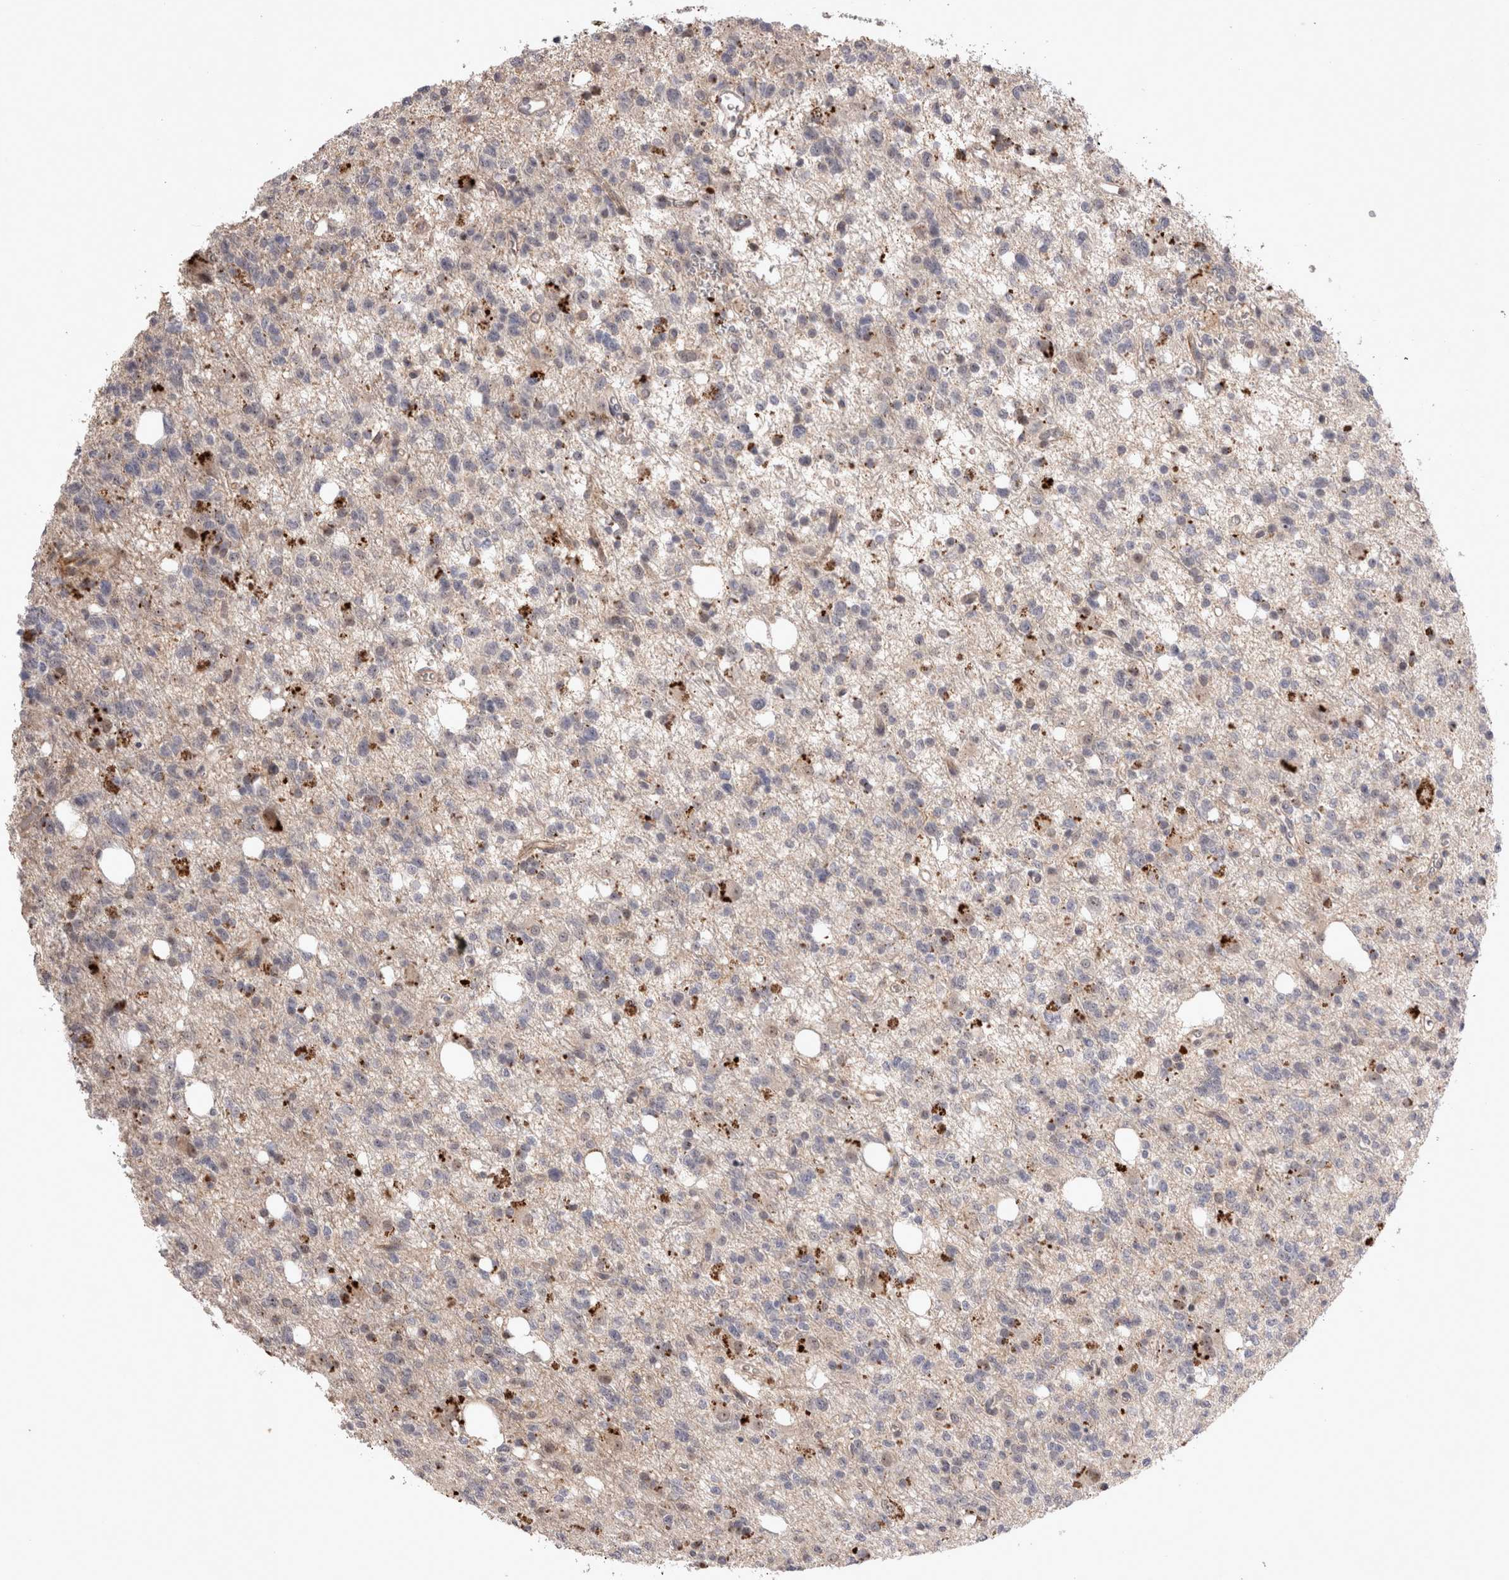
{"staining": {"intensity": "negative", "quantity": "none", "location": "none"}, "tissue": "glioma", "cell_type": "Tumor cells", "image_type": "cancer", "snomed": [{"axis": "morphology", "description": "Glioma, malignant, High grade"}, {"axis": "topography", "description": "Brain"}], "caption": "Protein analysis of glioma shows no significant positivity in tumor cells.", "gene": "STK11", "patient": {"sex": "female", "age": 62}}